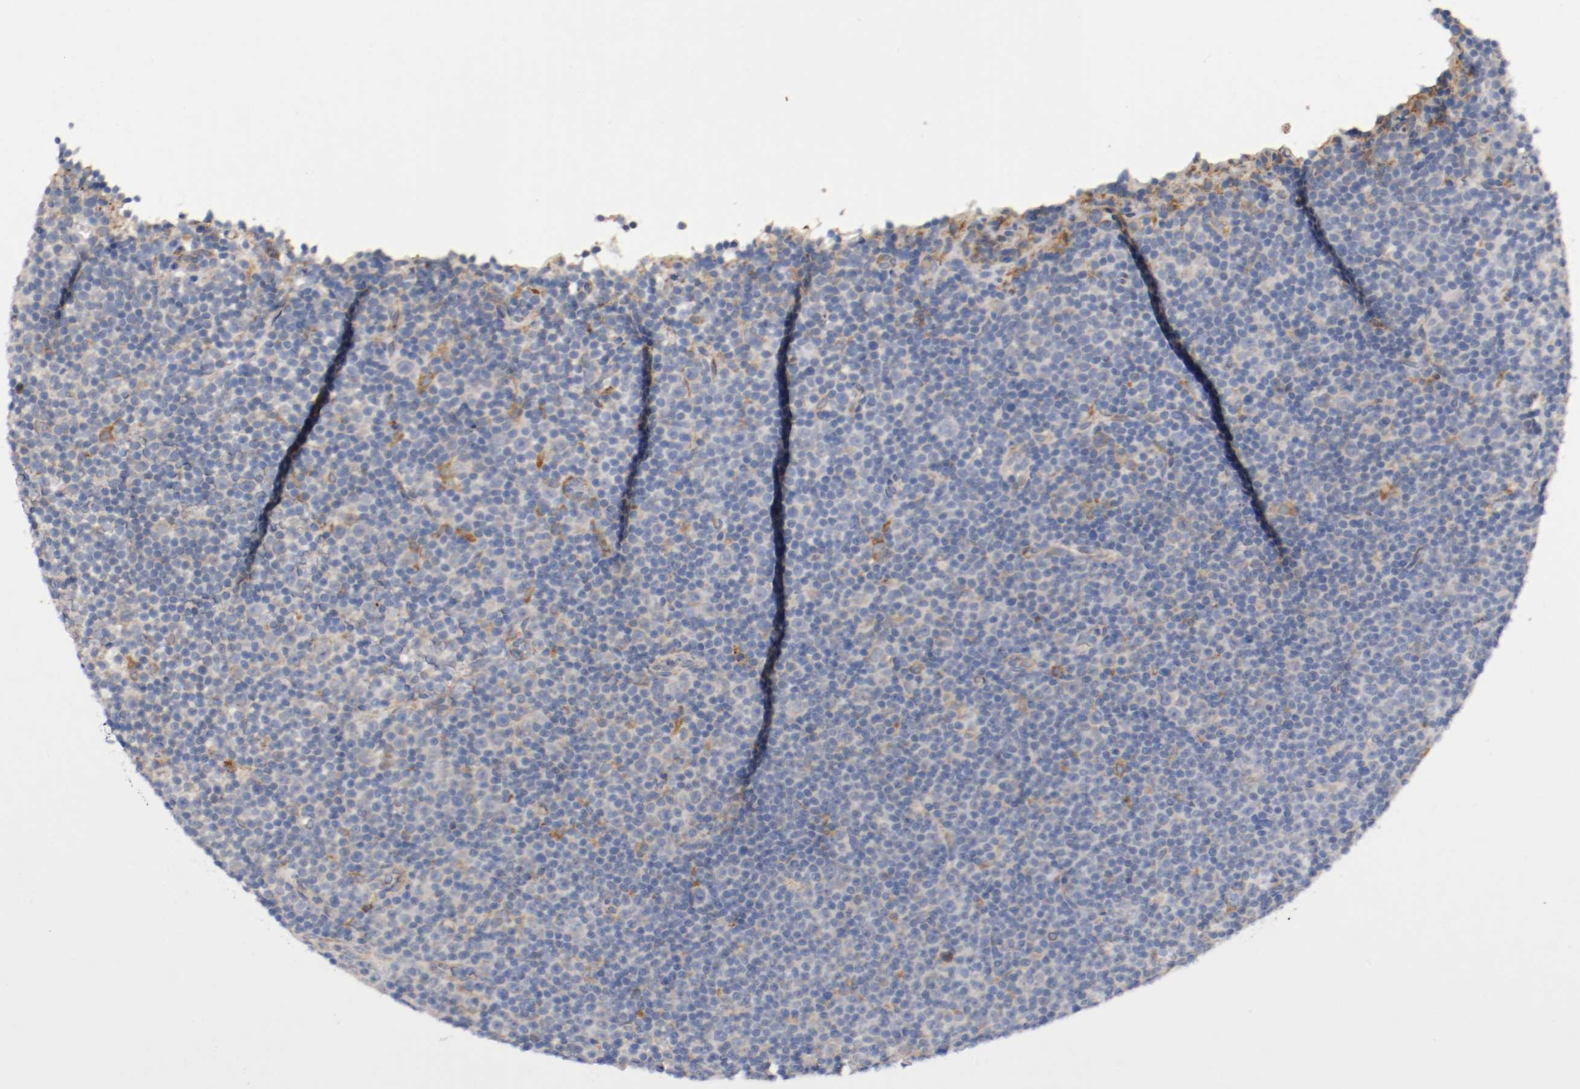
{"staining": {"intensity": "moderate", "quantity": "25%-75%", "location": "cytoplasmic/membranous"}, "tissue": "lymphoma", "cell_type": "Tumor cells", "image_type": "cancer", "snomed": [{"axis": "morphology", "description": "Malignant lymphoma, non-Hodgkin's type, Low grade"}, {"axis": "topography", "description": "Lymph node"}], "caption": "Human low-grade malignant lymphoma, non-Hodgkin's type stained for a protein (brown) shows moderate cytoplasmic/membranous positive expression in approximately 25%-75% of tumor cells.", "gene": "TRAF2", "patient": {"sex": "female", "age": 67}}